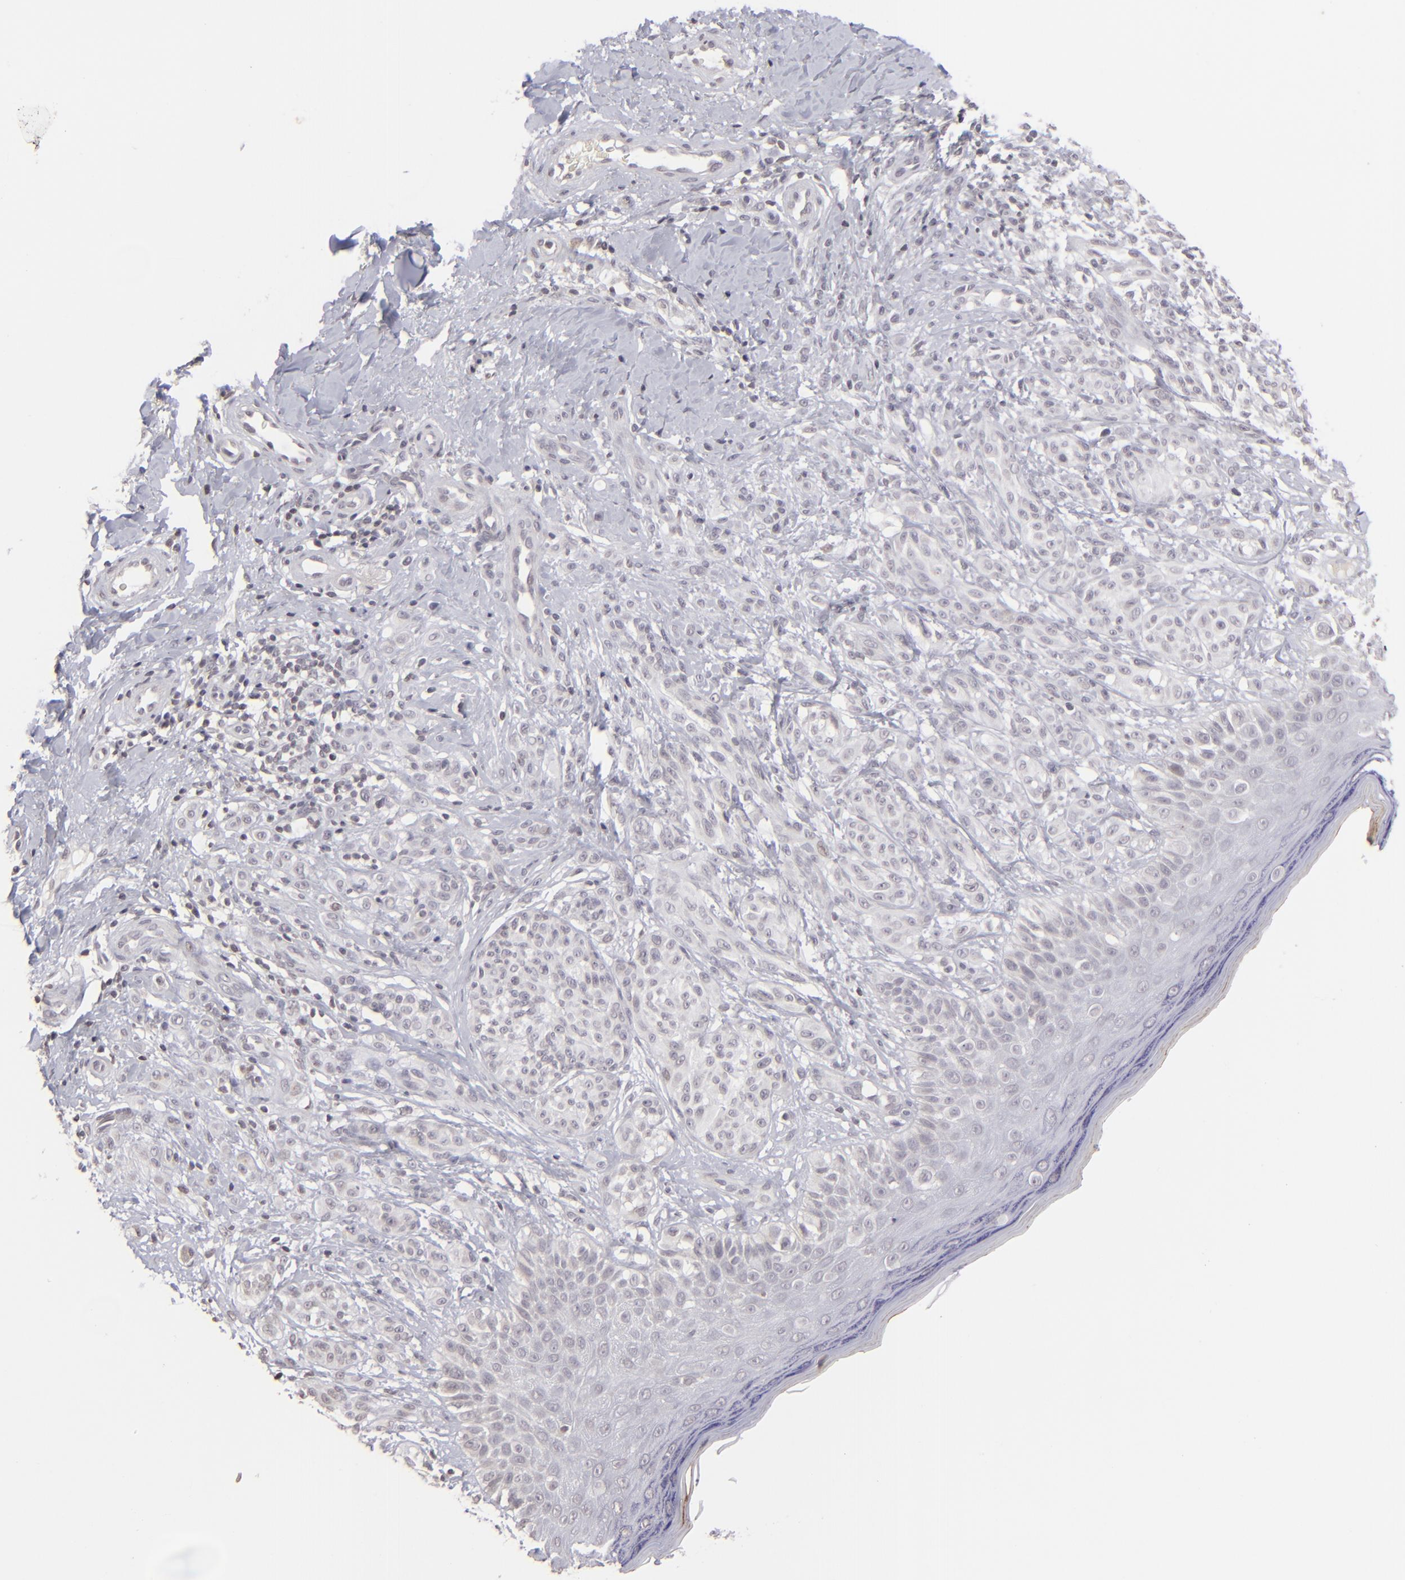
{"staining": {"intensity": "negative", "quantity": "none", "location": "none"}, "tissue": "melanoma", "cell_type": "Tumor cells", "image_type": "cancer", "snomed": [{"axis": "morphology", "description": "Malignant melanoma, NOS"}, {"axis": "topography", "description": "Skin"}], "caption": "Immunohistochemistry image of malignant melanoma stained for a protein (brown), which shows no expression in tumor cells.", "gene": "CLDN2", "patient": {"sex": "male", "age": 57}}